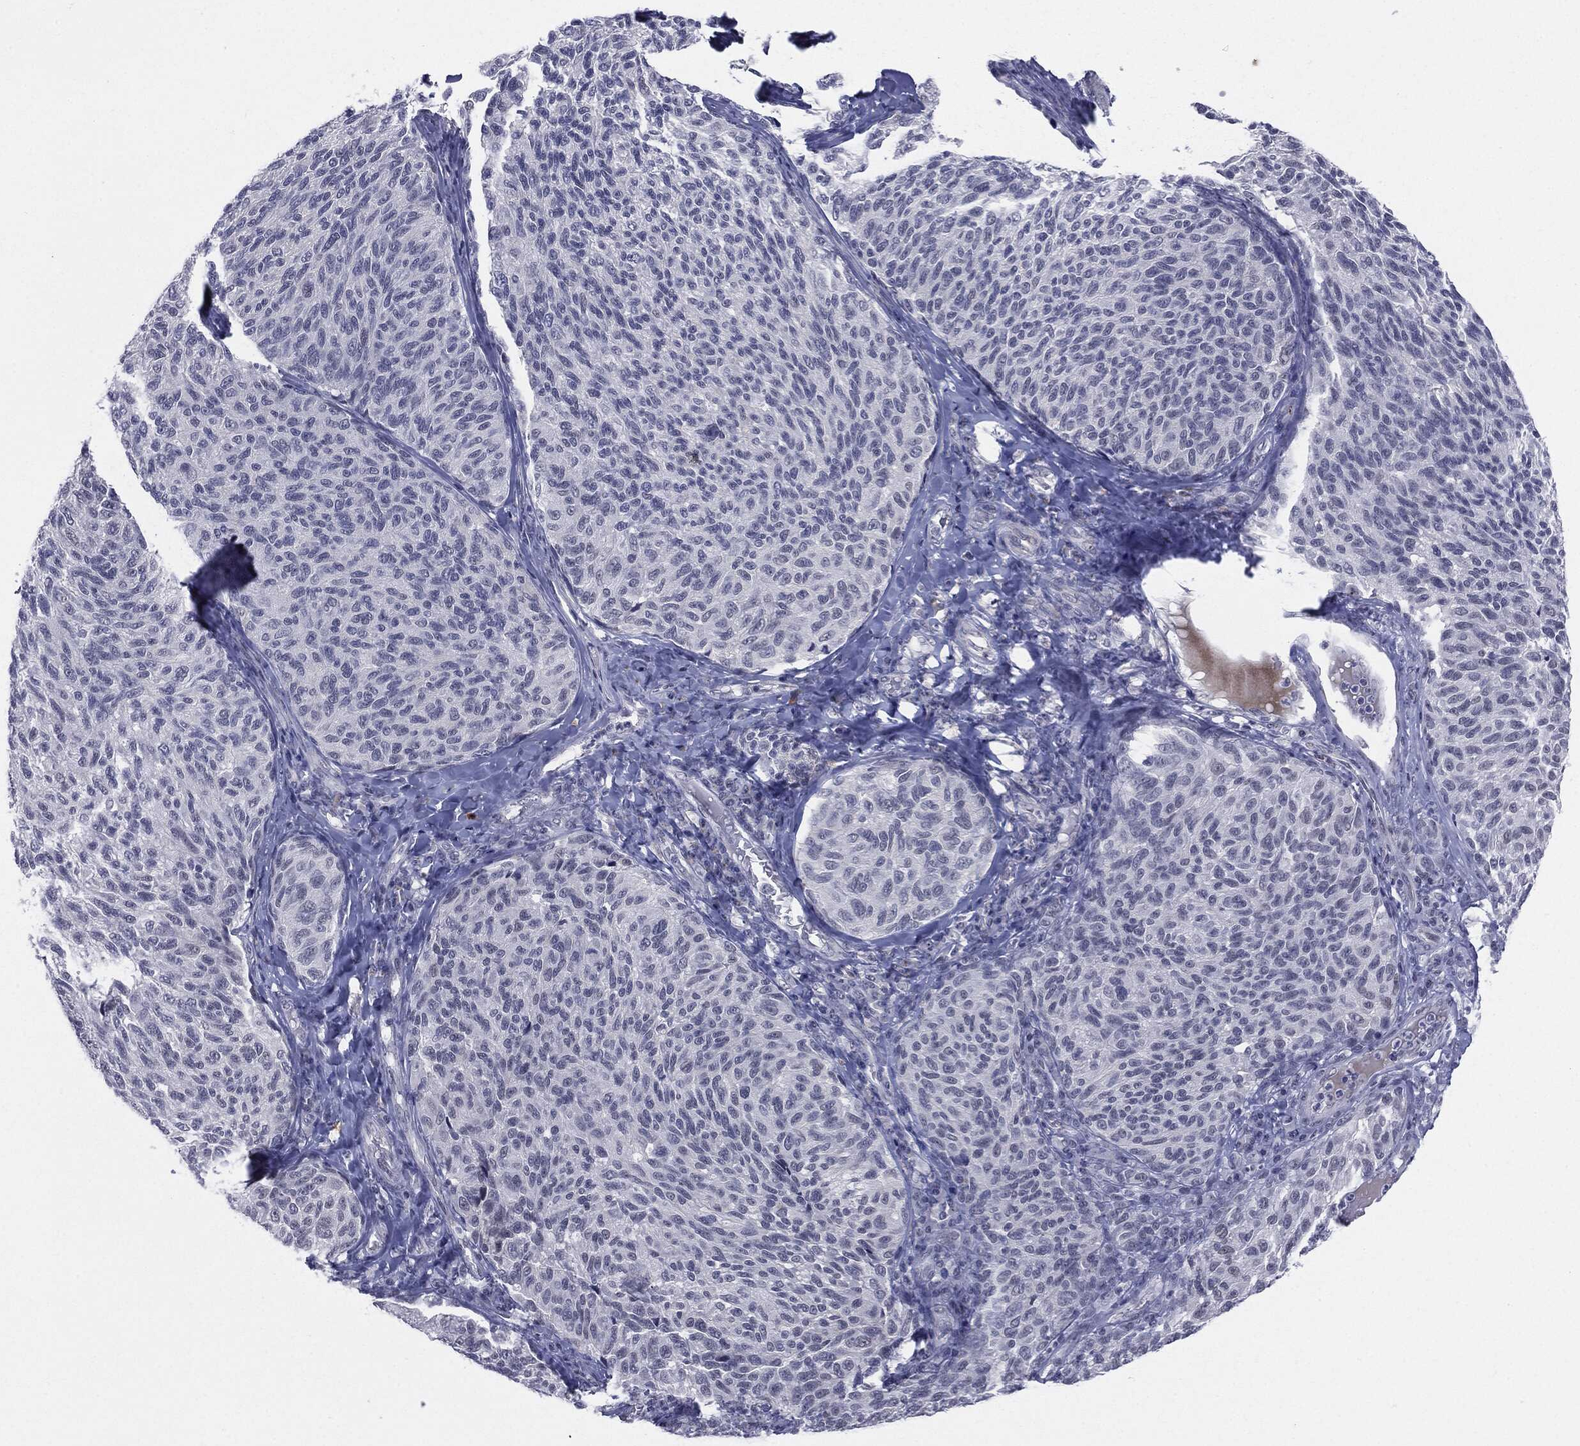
{"staining": {"intensity": "negative", "quantity": "none", "location": "none"}, "tissue": "melanoma", "cell_type": "Tumor cells", "image_type": "cancer", "snomed": [{"axis": "morphology", "description": "Malignant melanoma, NOS"}, {"axis": "topography", "description": "Skin"}], "caption": "Melanoma was stained to show a protein in brown. There is no significant expression in tumor cells. The staining is performed using DAB brown chromogen with nuclei counter-stained in using hematoxylin.", "gene": "SLC5A5", "patient": {"sex": "female", "age": 73}}